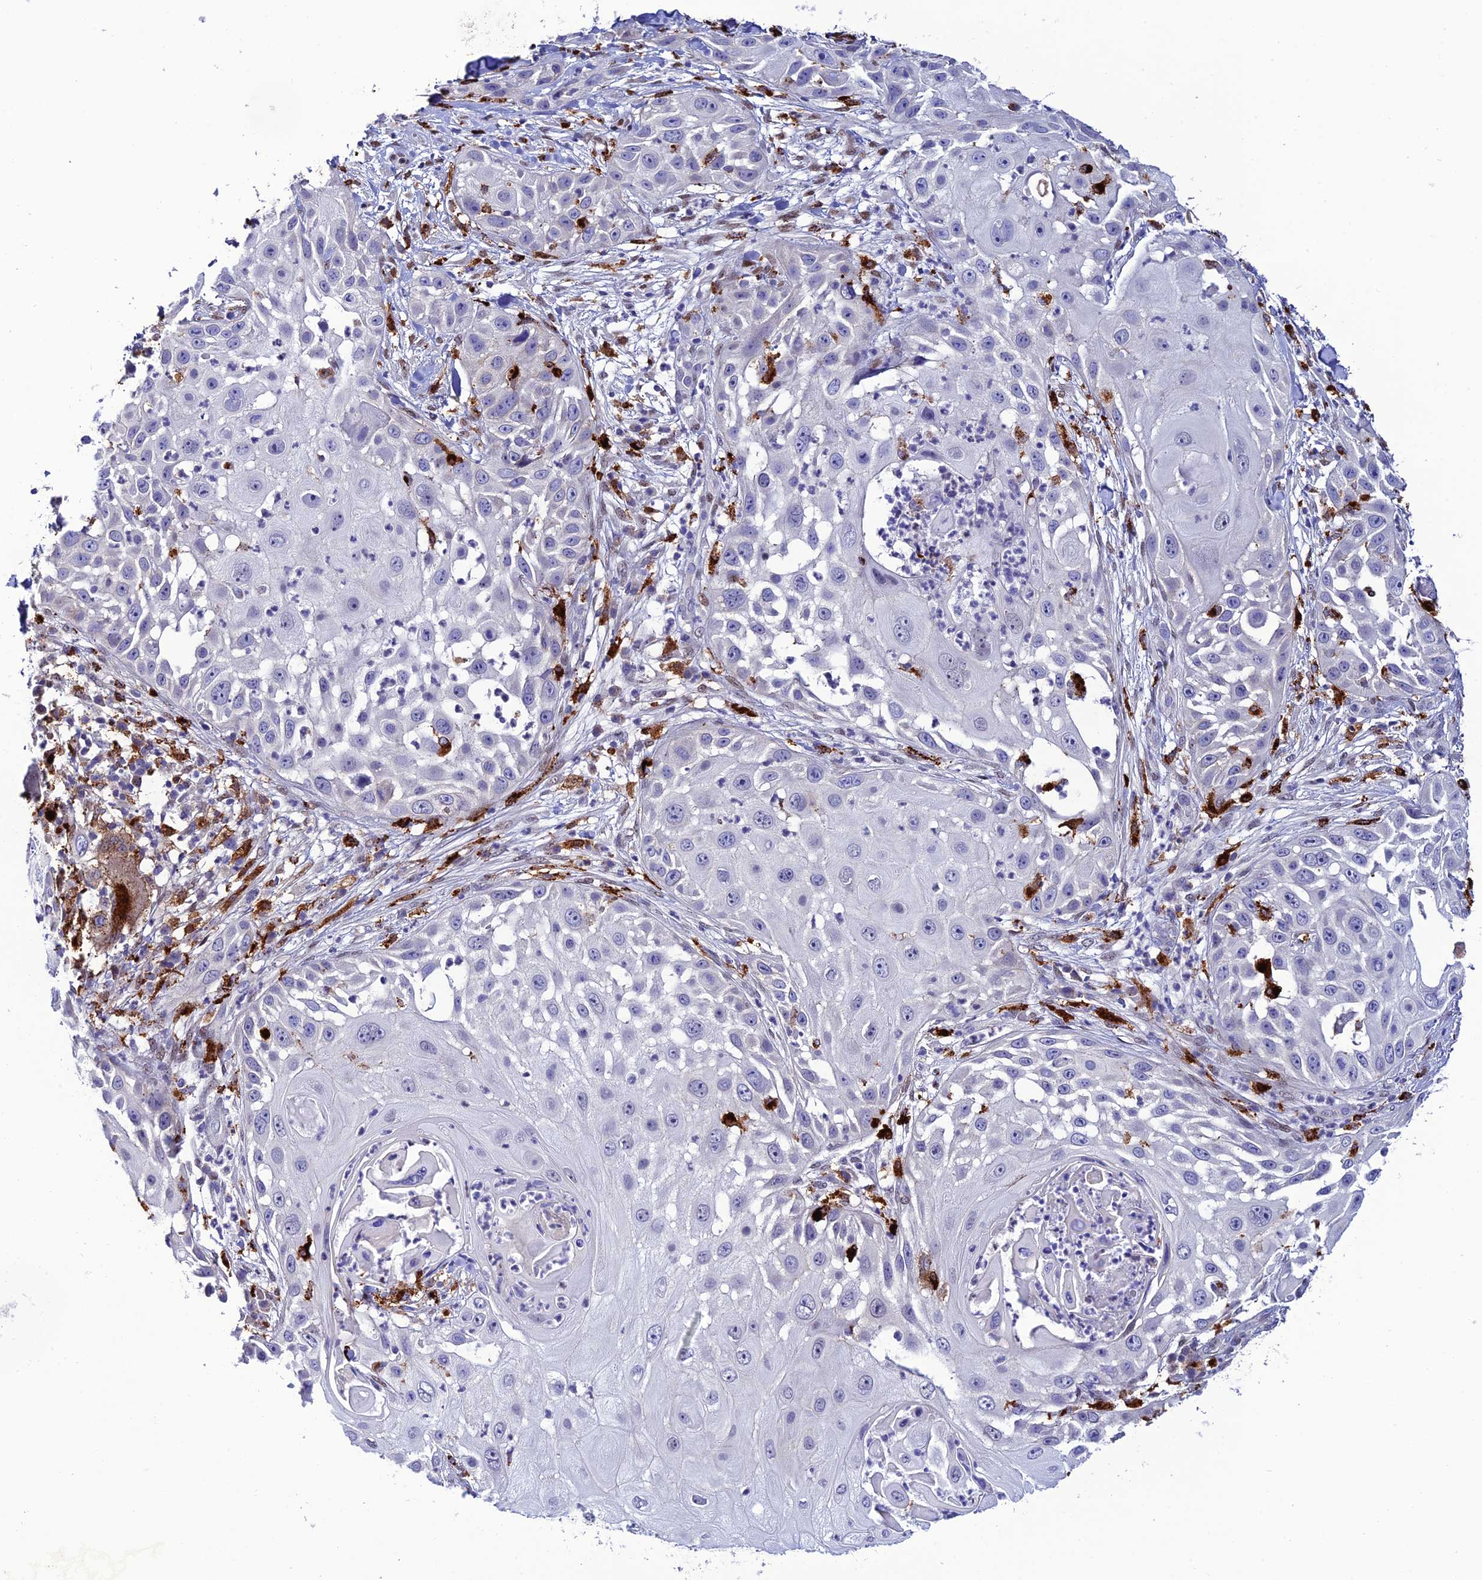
{"staining": {"intensity": "negative", "quantity": "none", "location": "none"}, "tissue": "skin cancer", "cell_type": "Tumor cells", "image_type": "cancer", "snomed": [{"axis": "morphology", "description": "Squamous cell carcinoma, NOS"}, {"axis": "topography", "description": "Skin"}], "caption": "Histopathology image shows no protein positivity in tumor cells of squamous cell carcinoma (skin) tissue. Brightfield microscopy of IHC stained with DAB (brown) and hematoxylin (blue), captured at high magnification.", "gene": "HIC1", "patient": {"sex": "female", "age": 44}}